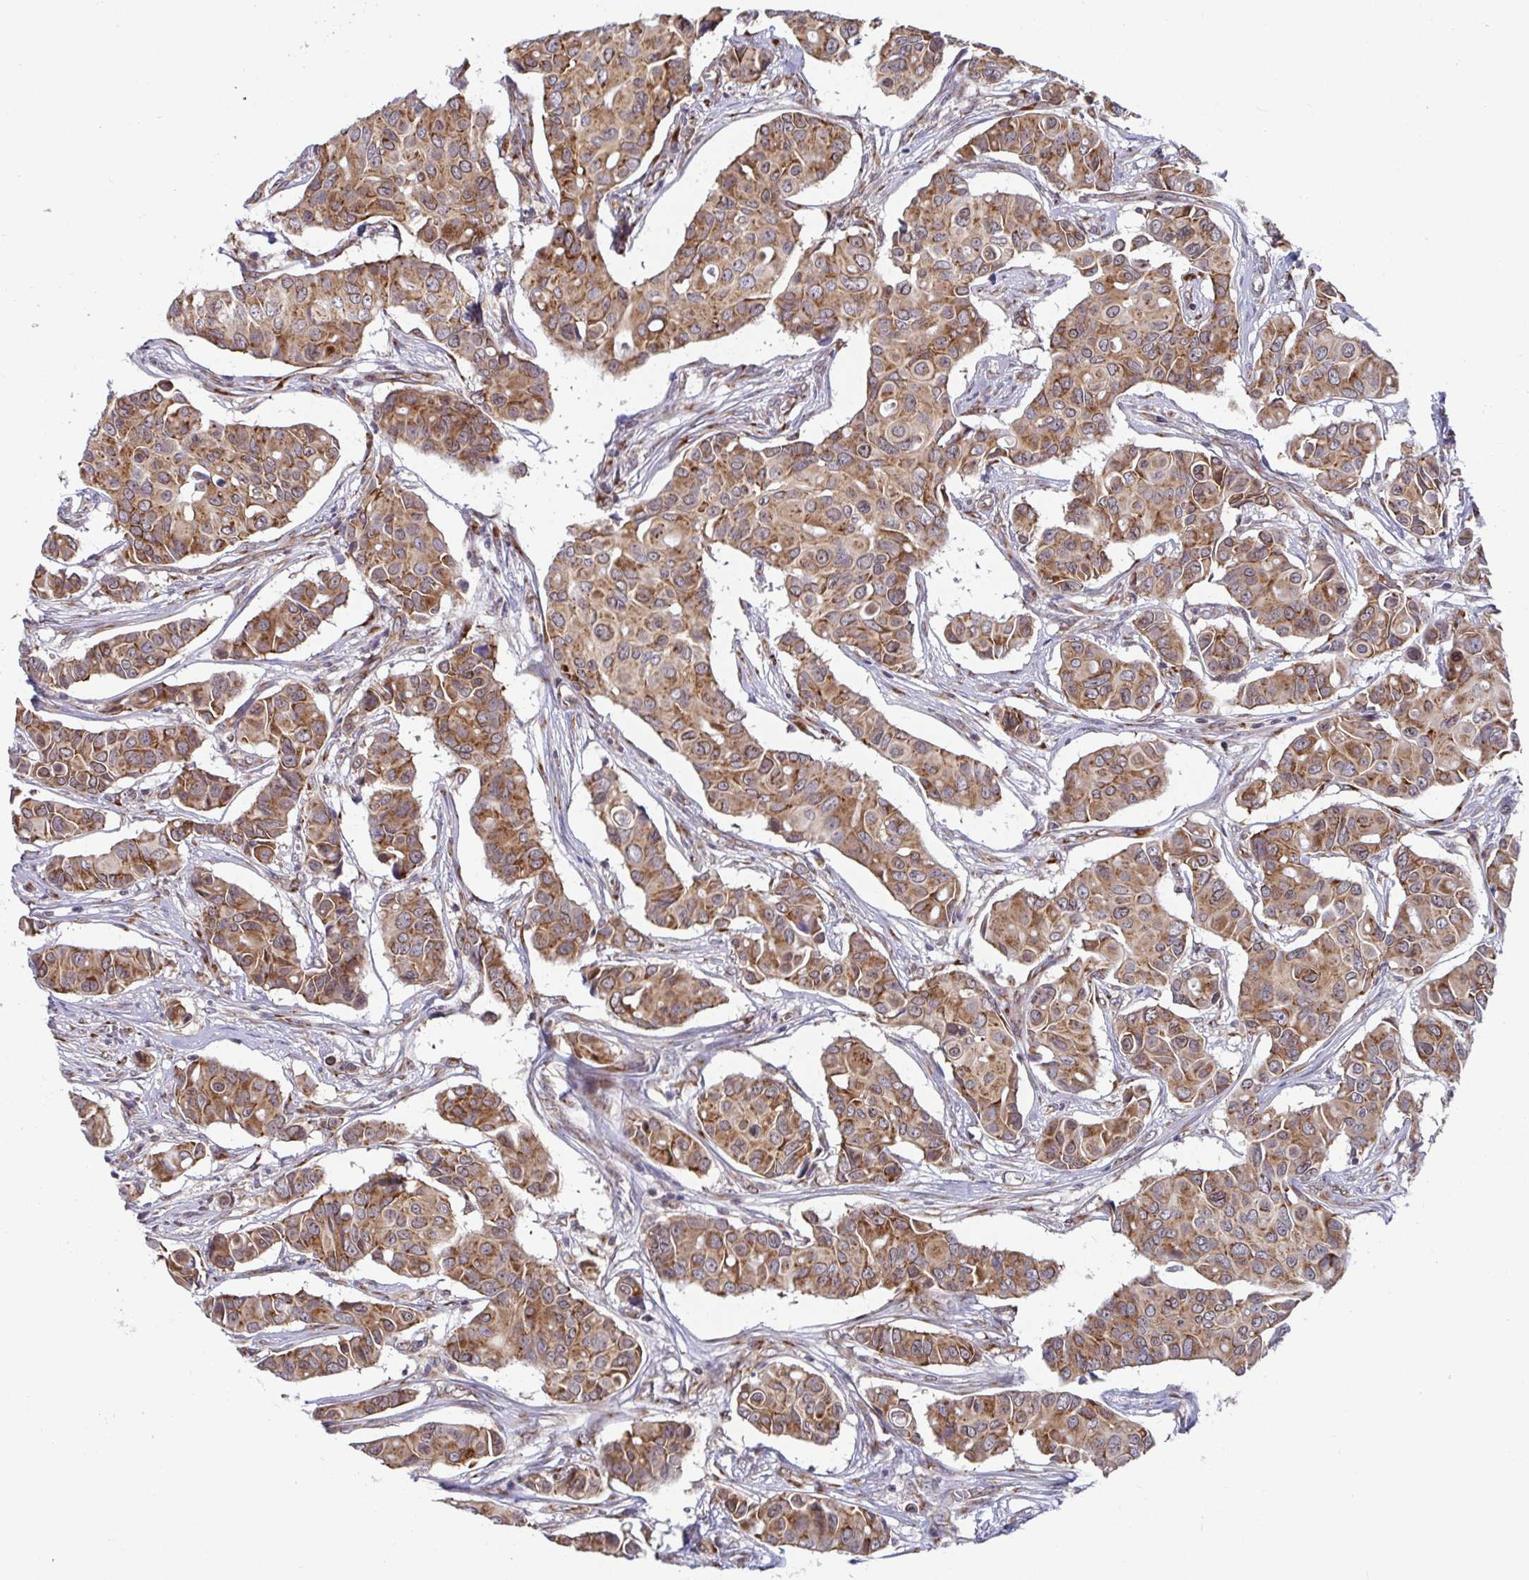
{"staining": {"intensity": "moderate", "quantity": ">75%", "location": "cytoplasmic/membranous"}, "tissue": "breast cancer", "cell_type": "Tumor cells", "image_type": "cancer", "snomed": [{"axis": "morphology", "description": "Normal tissue, NOS"}, {"axis": "morphology", "description": "Duct carcinoma"}, {"axis": "topography", "description": "Skin"}, {"axis": "topography", "description": "Breast"}], "caption": "IHC micrograph of neoplastic tissue: breast cancer stained using IHC demonstrates medium levels of moderate protein expression localized specifically in the cytoplasmic/membranous of tumor cells, appearing as a cytoplasmic/membranous brown color.", "gene": "ATP5MJ", "patient": {"sex": "female", "age": 54}}